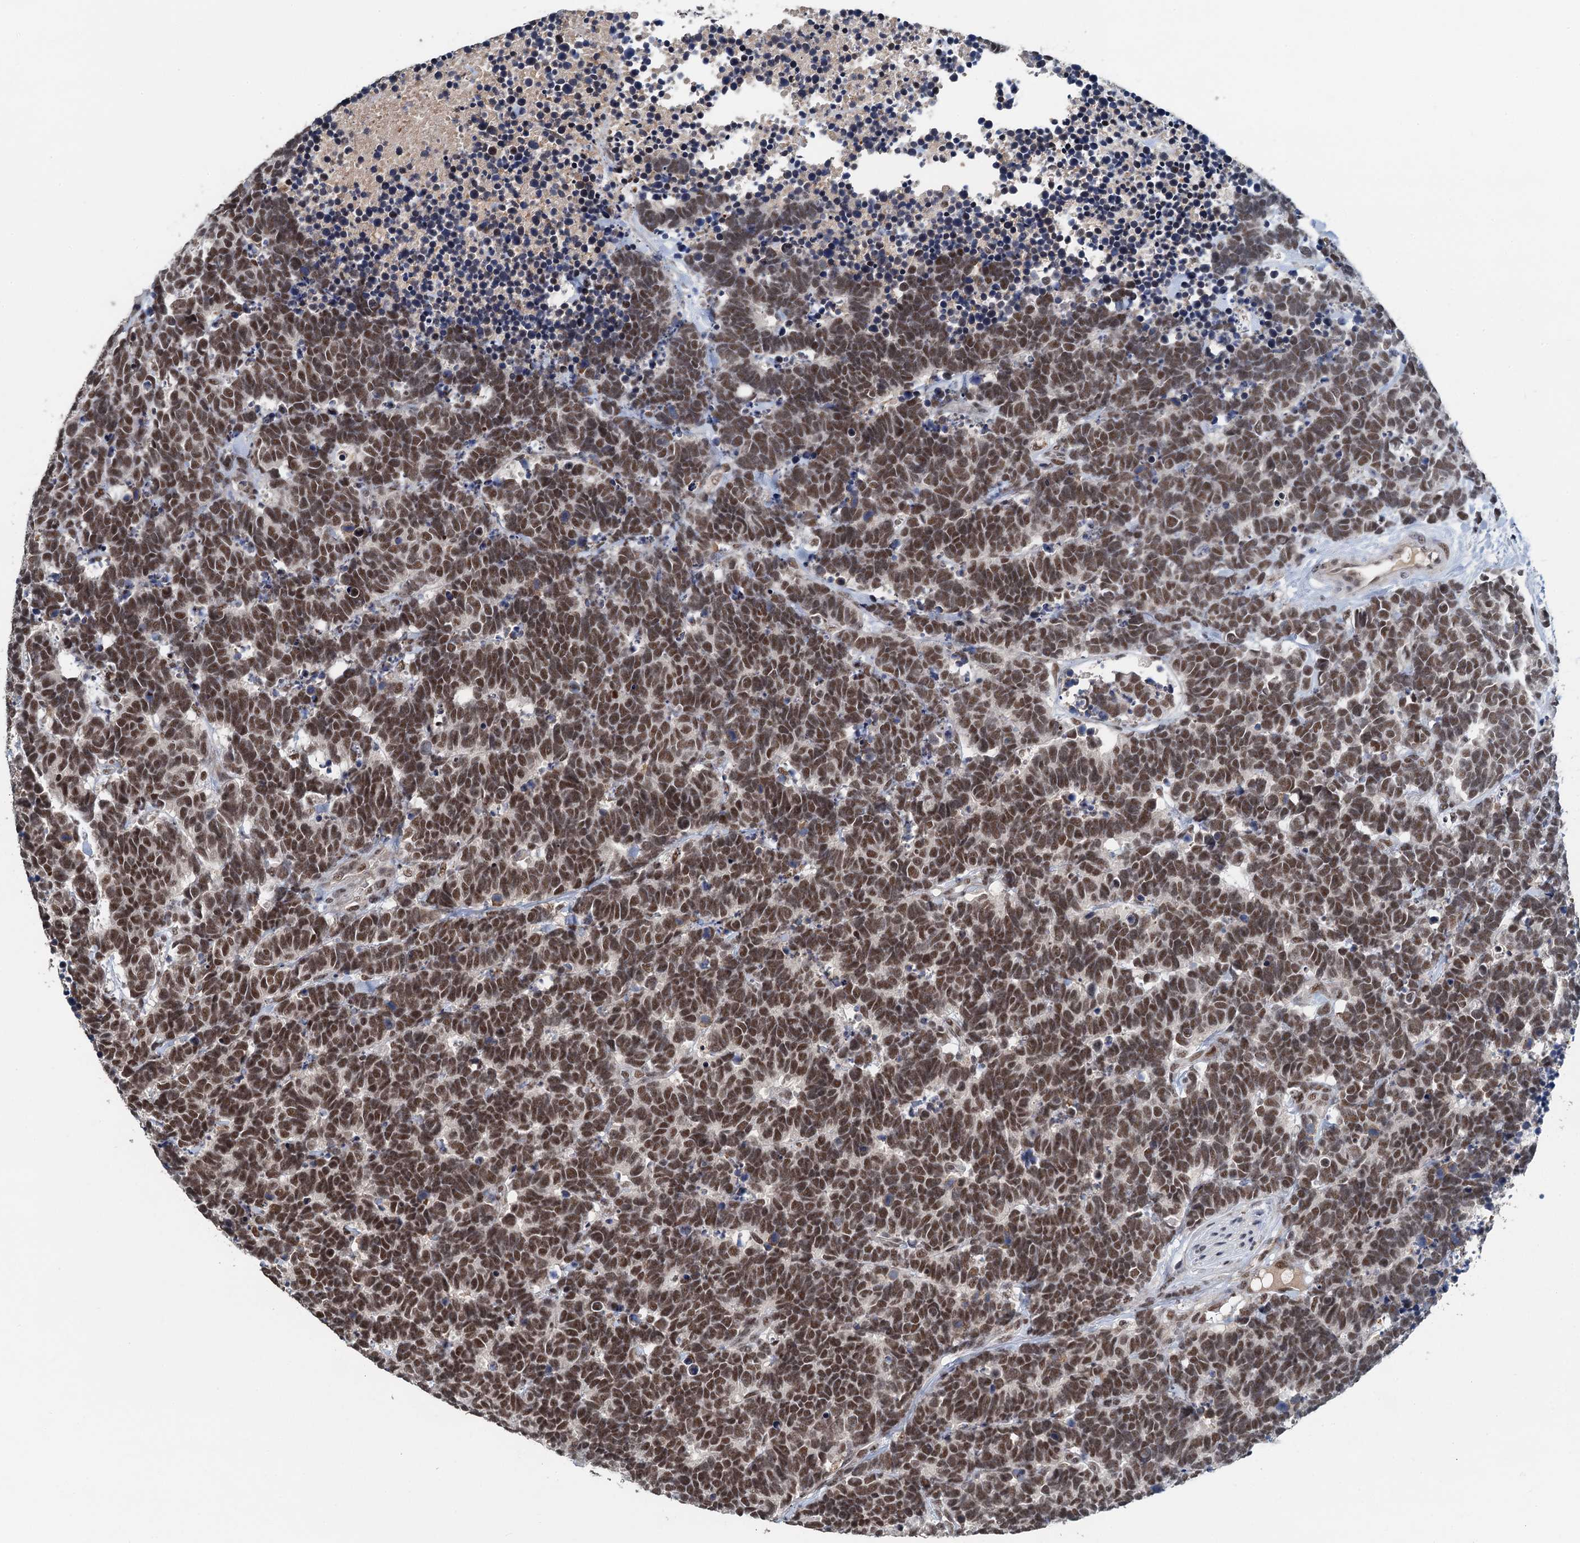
{"staining": {"intensity": "moderate", "quantity": ">75%", "location": "nuclear"}, "tissue": "carcinoid", "cell_type": "Tumor cells", "image_type": "cancer", "snomed": [{"axis": "morphology", "description": "Carcinoma, NOS"}, {"axis": "morphology", "description": "Carcinoid, malignant, NOS"}, {"axis": "topography", "description": "Urinary bladder"}], "caption": "Immunohistochemical staining of human malignant carcinoid reveals moderate nuclear protein positivity in about >75% of tumor cells. The protein of interest is shown in brown color, while the nuclei are stained blue.", "gene": "MTA3", "patient": {"sex": "male", "age": 57}}